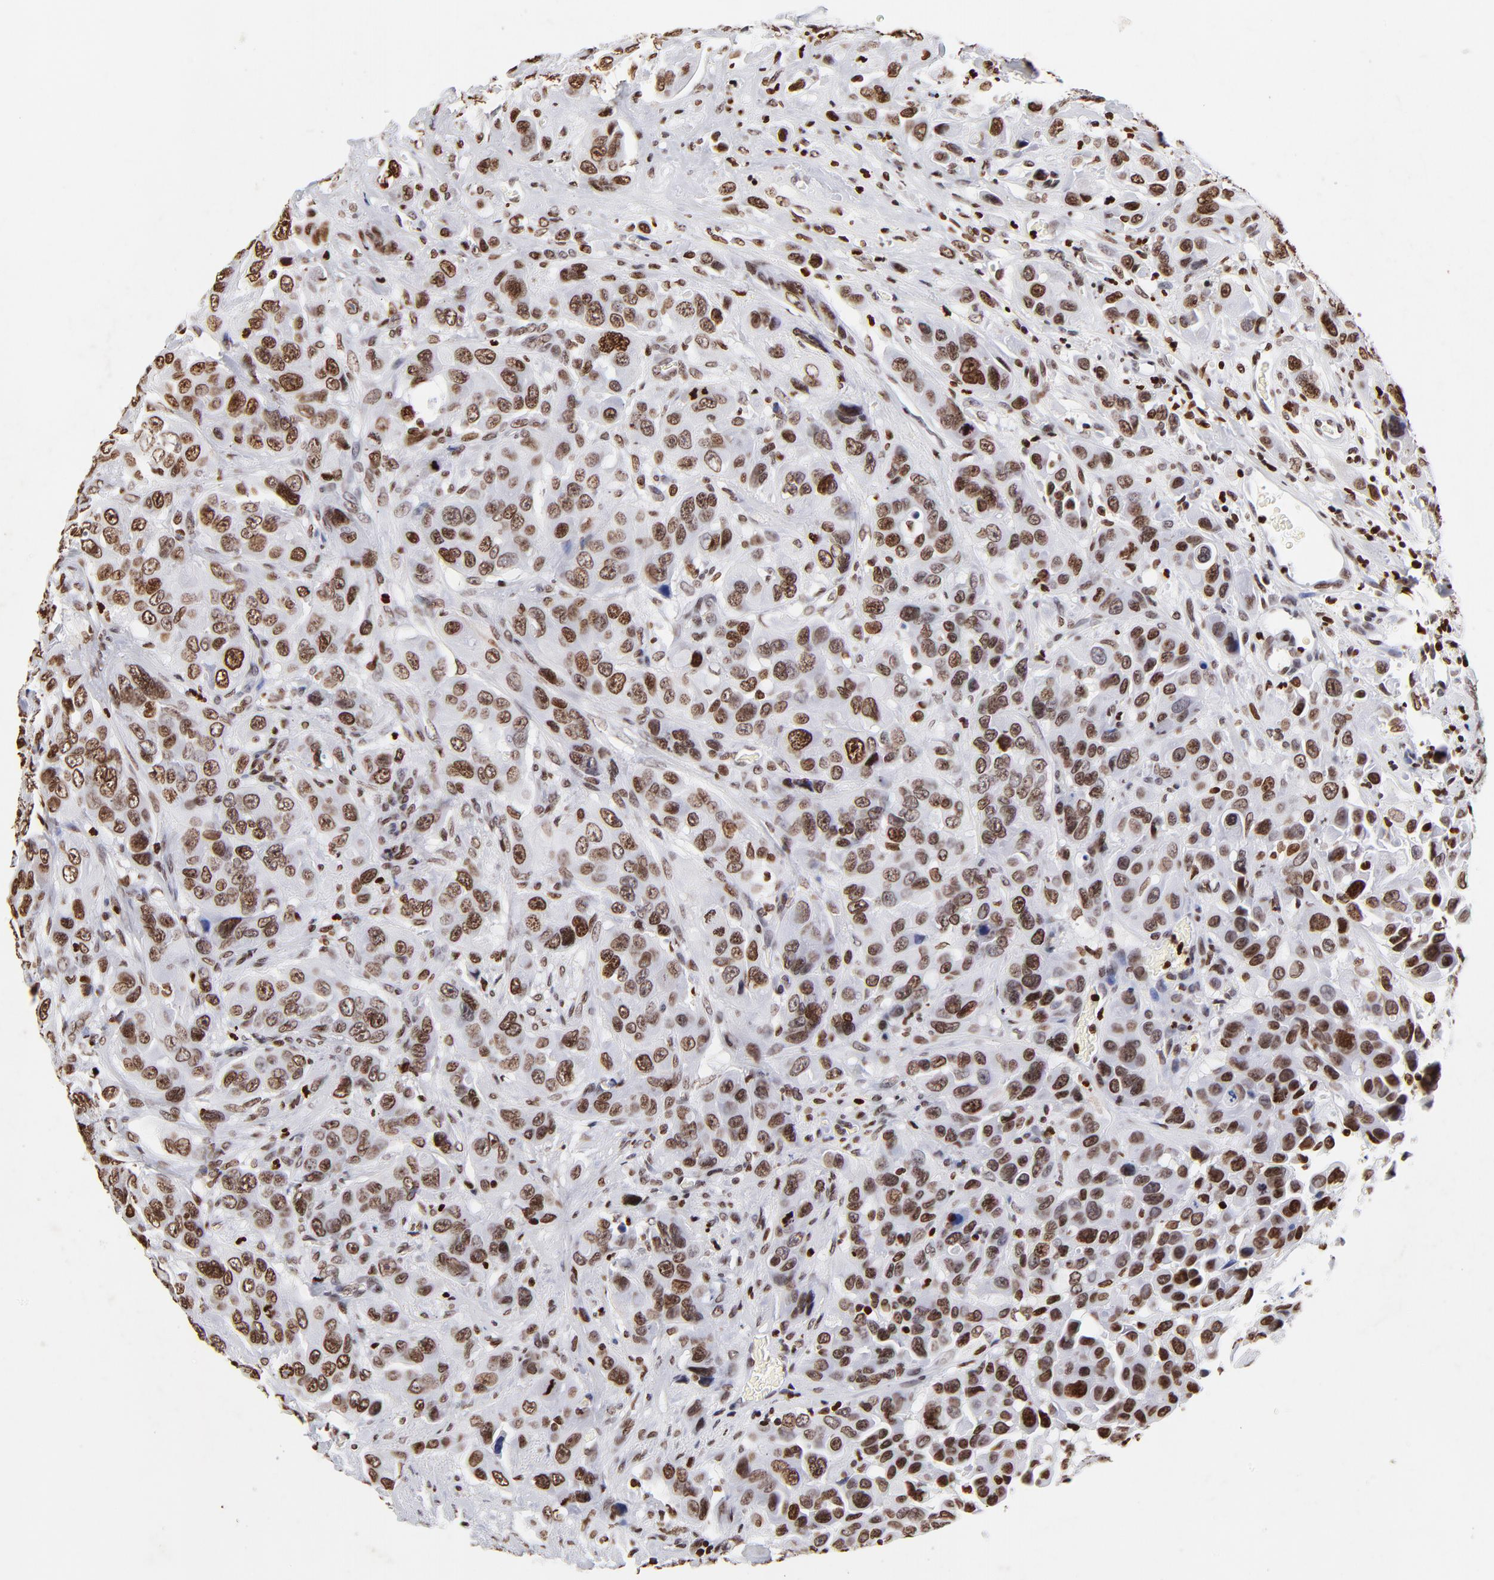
{"staining": {"intensity": "strong", "quantity": ">75%", "location": "nuclear"}, "tissue": "urothelial cancer", "cell_type": "Tumor cells", "image_type": "cancer", "snomed": [{"axis": "morphology", "description": "Urothelial carcinoma, High grade"}, {"axis": "topography", "description": "Urinary bladder"}], "caption": "An image of human high-grade urothelial carcinoma stained for a protein exhibits strong nuclear brown staining in tumor cells.", "gene": "FBH1", "patient": {"sex": "male", "age": 73}}